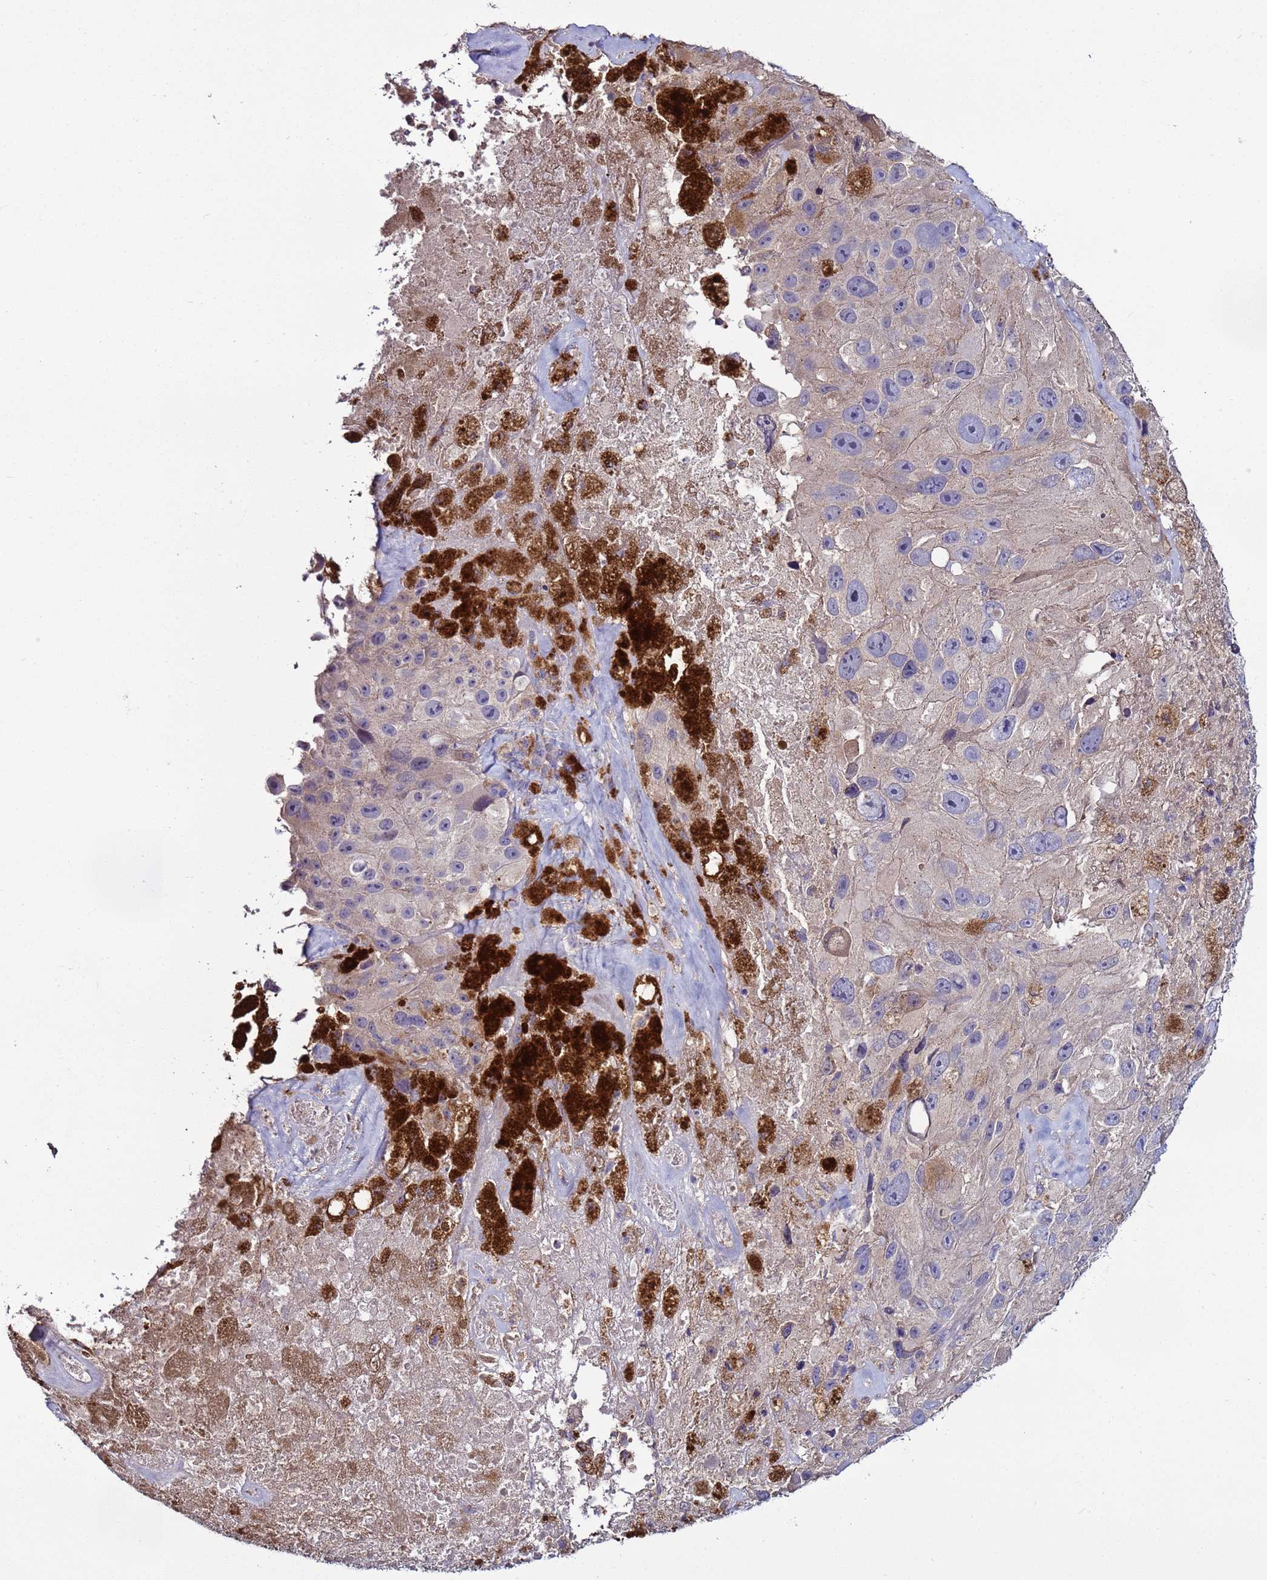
{"staining": {"intensity": "negative", "quantity": "none", "location": "none"}, "tissue": "melanoma", "cell_type": "Tumor cells", "image_type": "cancer", "snomed": [{"axis": "morphology", "description": "Malignant melanoma, Metastatic site"}, {"axis": "topography", "description": "Lymph node"}], "caption": "This is an immunohistochemistry image of malignant melanoma (metastatic site). There is no positivity in tumor cells.", "gene": "RABL2B", "patient": {"sex": "male", "age": 62}}